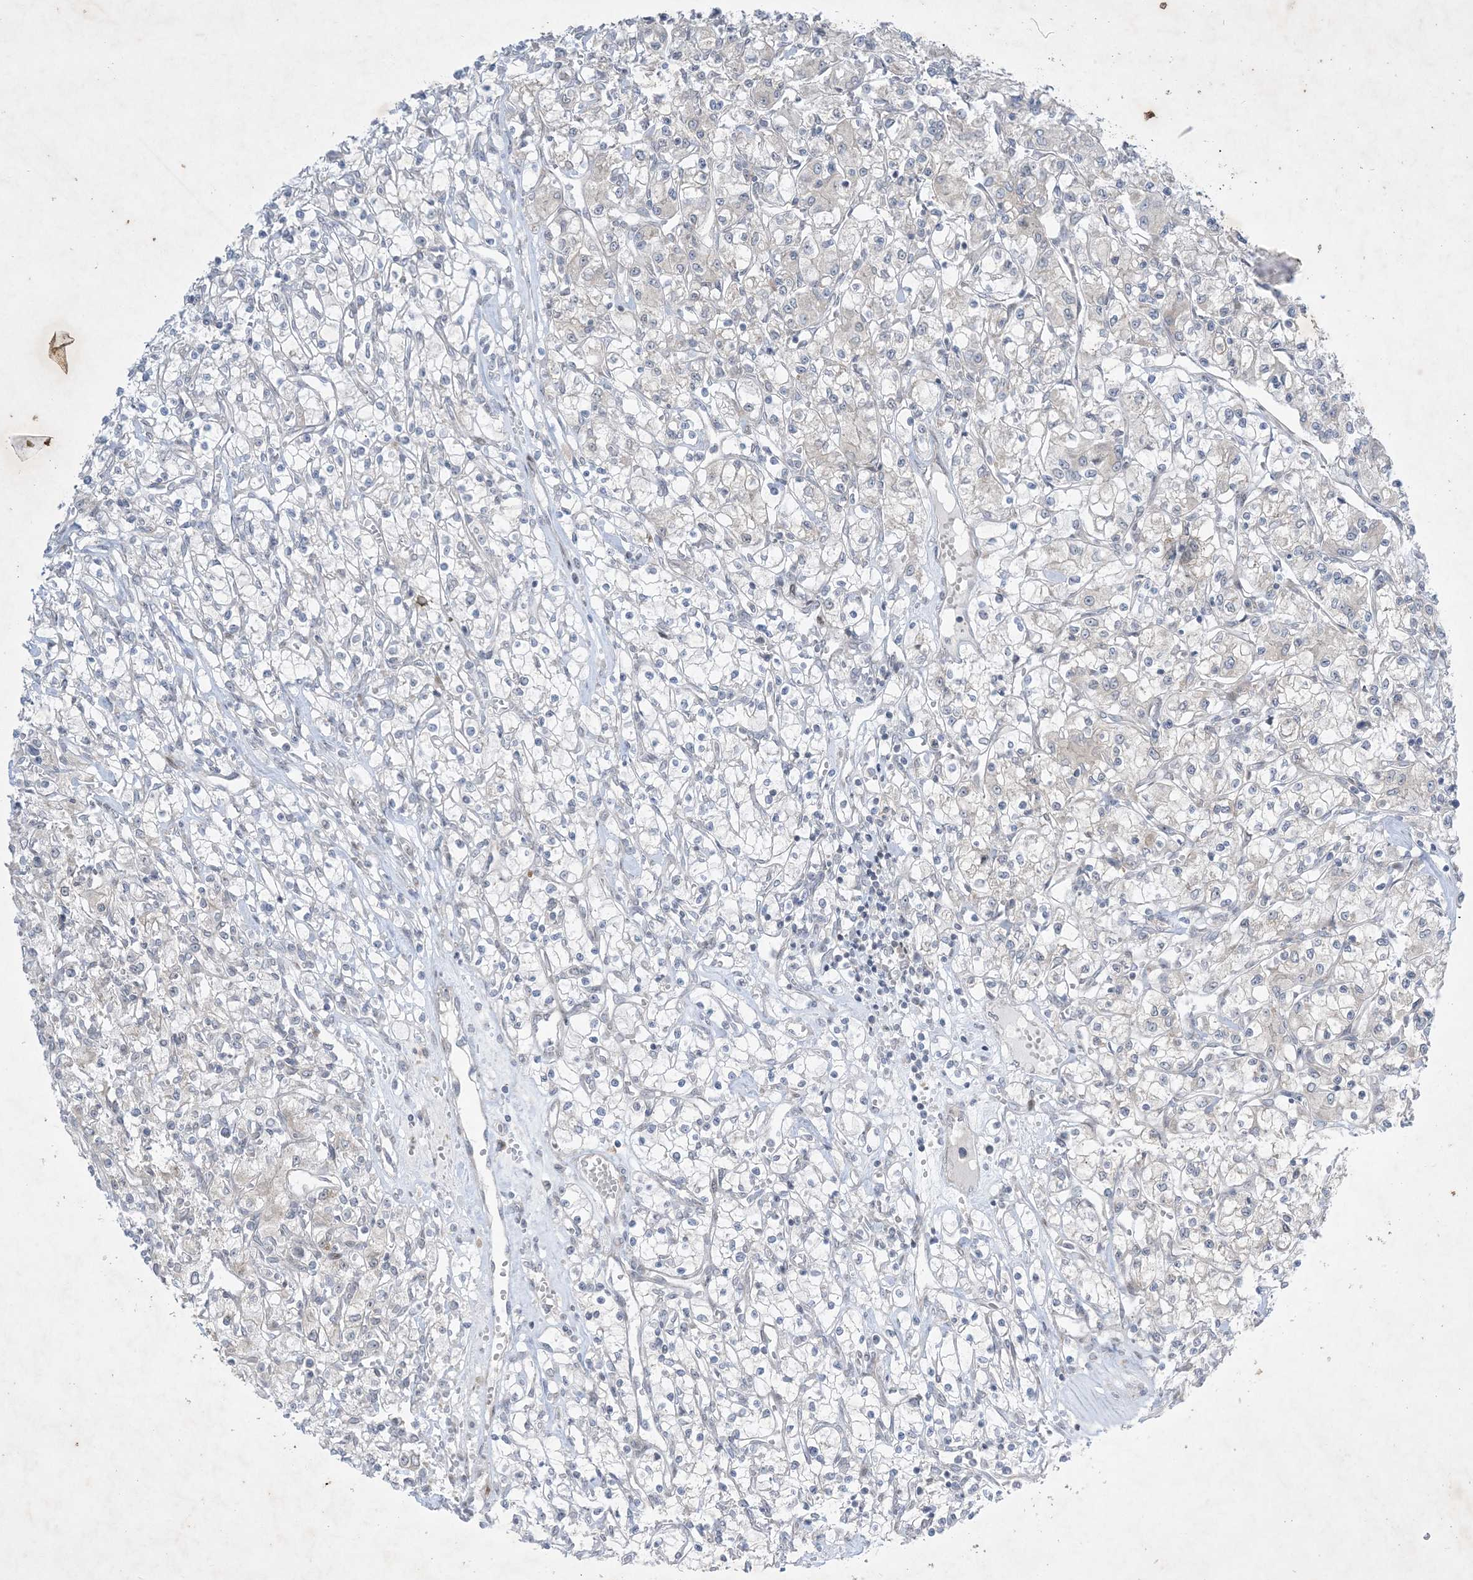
{"staining": {"intensity": "negative", "quantity": "none", "location": "none"}, "tissue": "renal cancer", "cell_type": "Tumor cells", "image_type": "cancer", "snomed": [{"axis": "morphology", "description": "Adenocarcinoma, NOS"}, {"axis": "topography", "description": "Kidney"}], "caption": "Immunohistochemical staining of renal cancer (adenocarcinoma) exhibits no significant staining in tumor cells.", "gene": "SOGA3", "patient": {"sex": "female", "age": 59}}